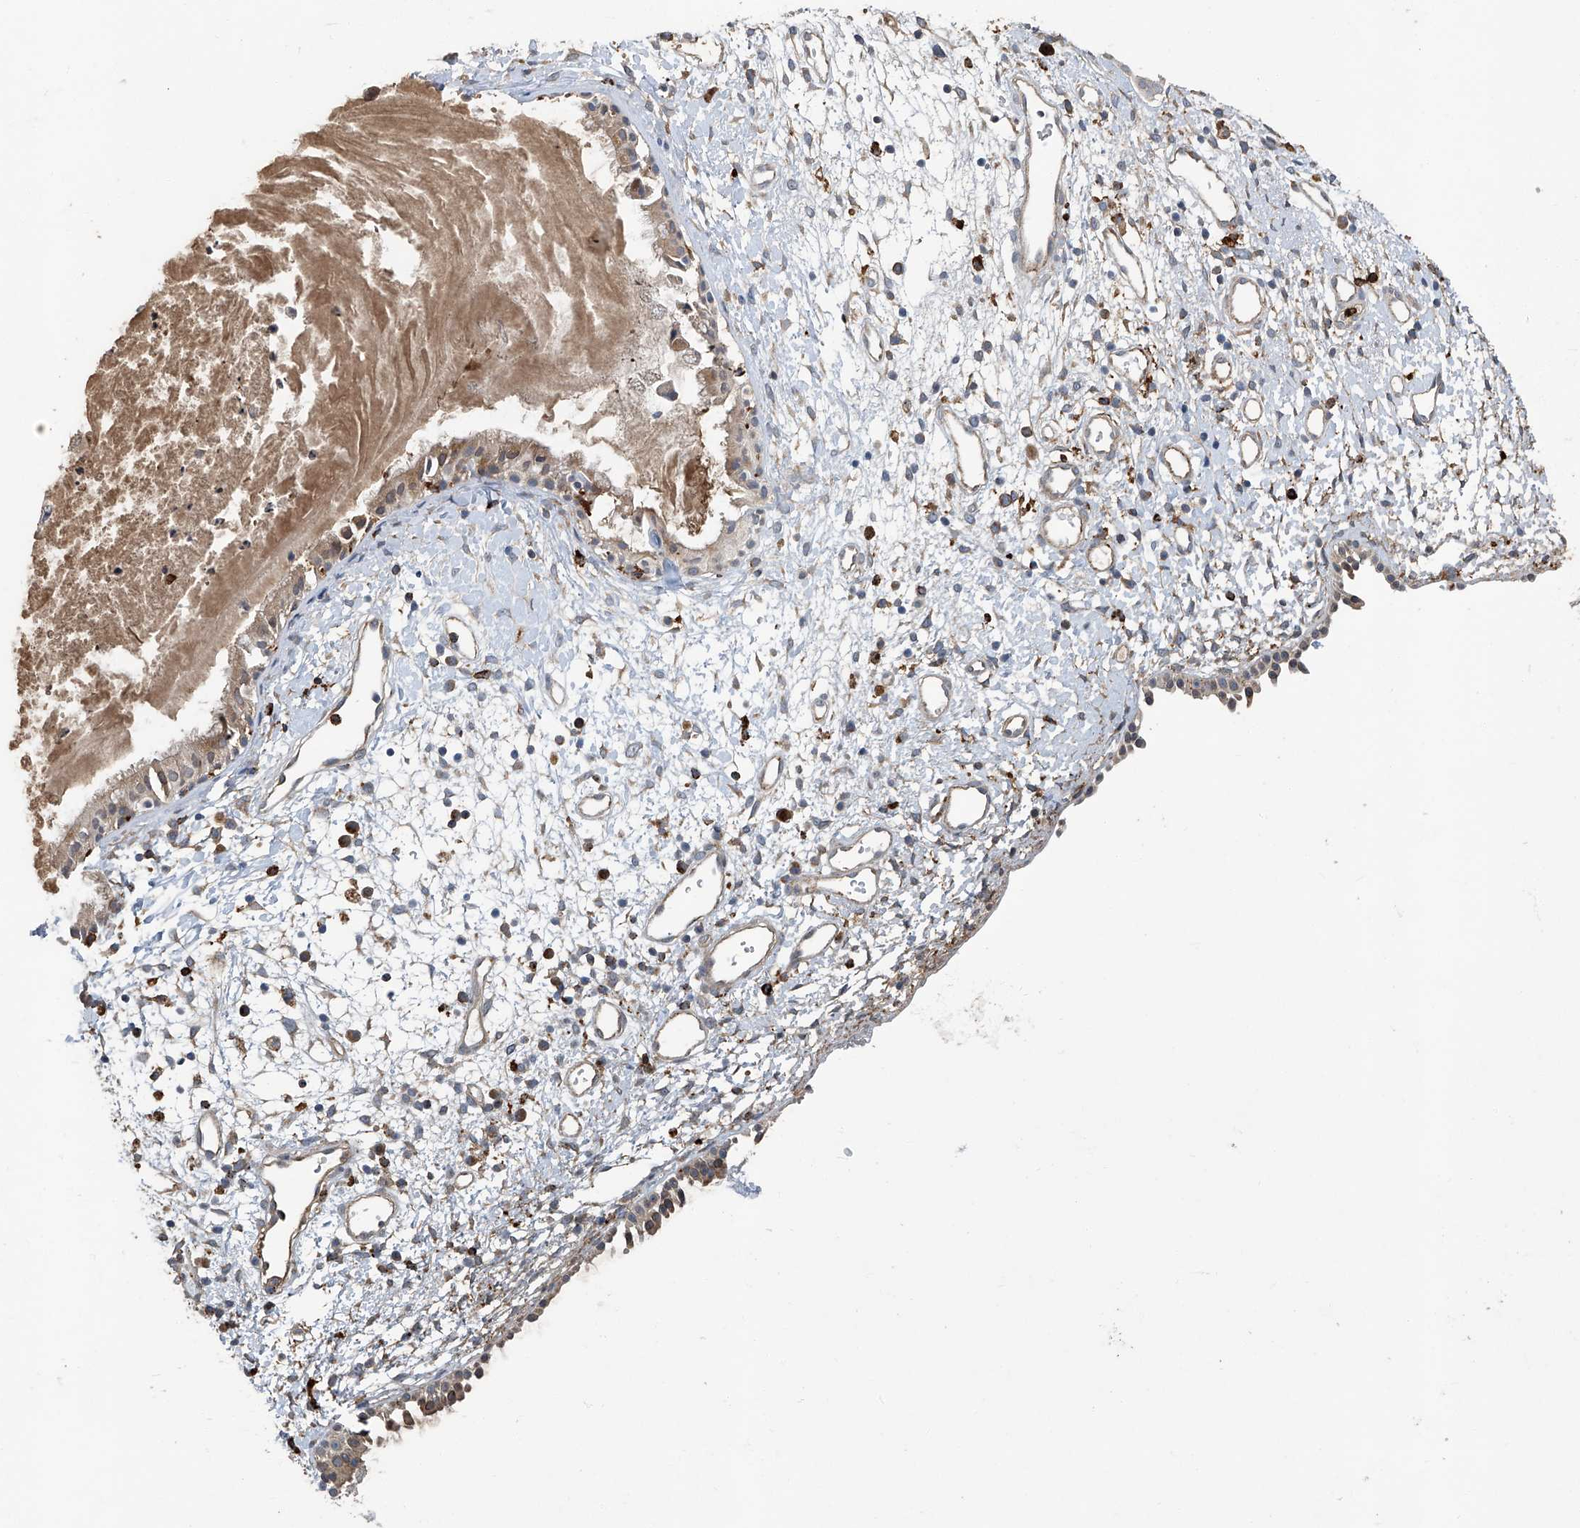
{"staining": {"intensity": "weak", "quantity": "25%-75%", "location": "cytoplasmic/membranous"}, "tissue": "nasopharynx", "cell_type": "Respiratory epithelial cells", "image_type": "normal", "snomed": [{"axis": "morphology", "description": "Normal tissue, NOS"}, {"axis": "topography", "description": "Nasopharynx"}], "caption": "A high-resolution histopathology image shows immunohistochemistry (IHC) staining of benign nasopharynx, which displays weak cytoplasmic/membranous expression in about 25%-75% of respiratory epithelial cells.", "gene": "FAM167A", "patient": {"sex": "male", "age": 22}}